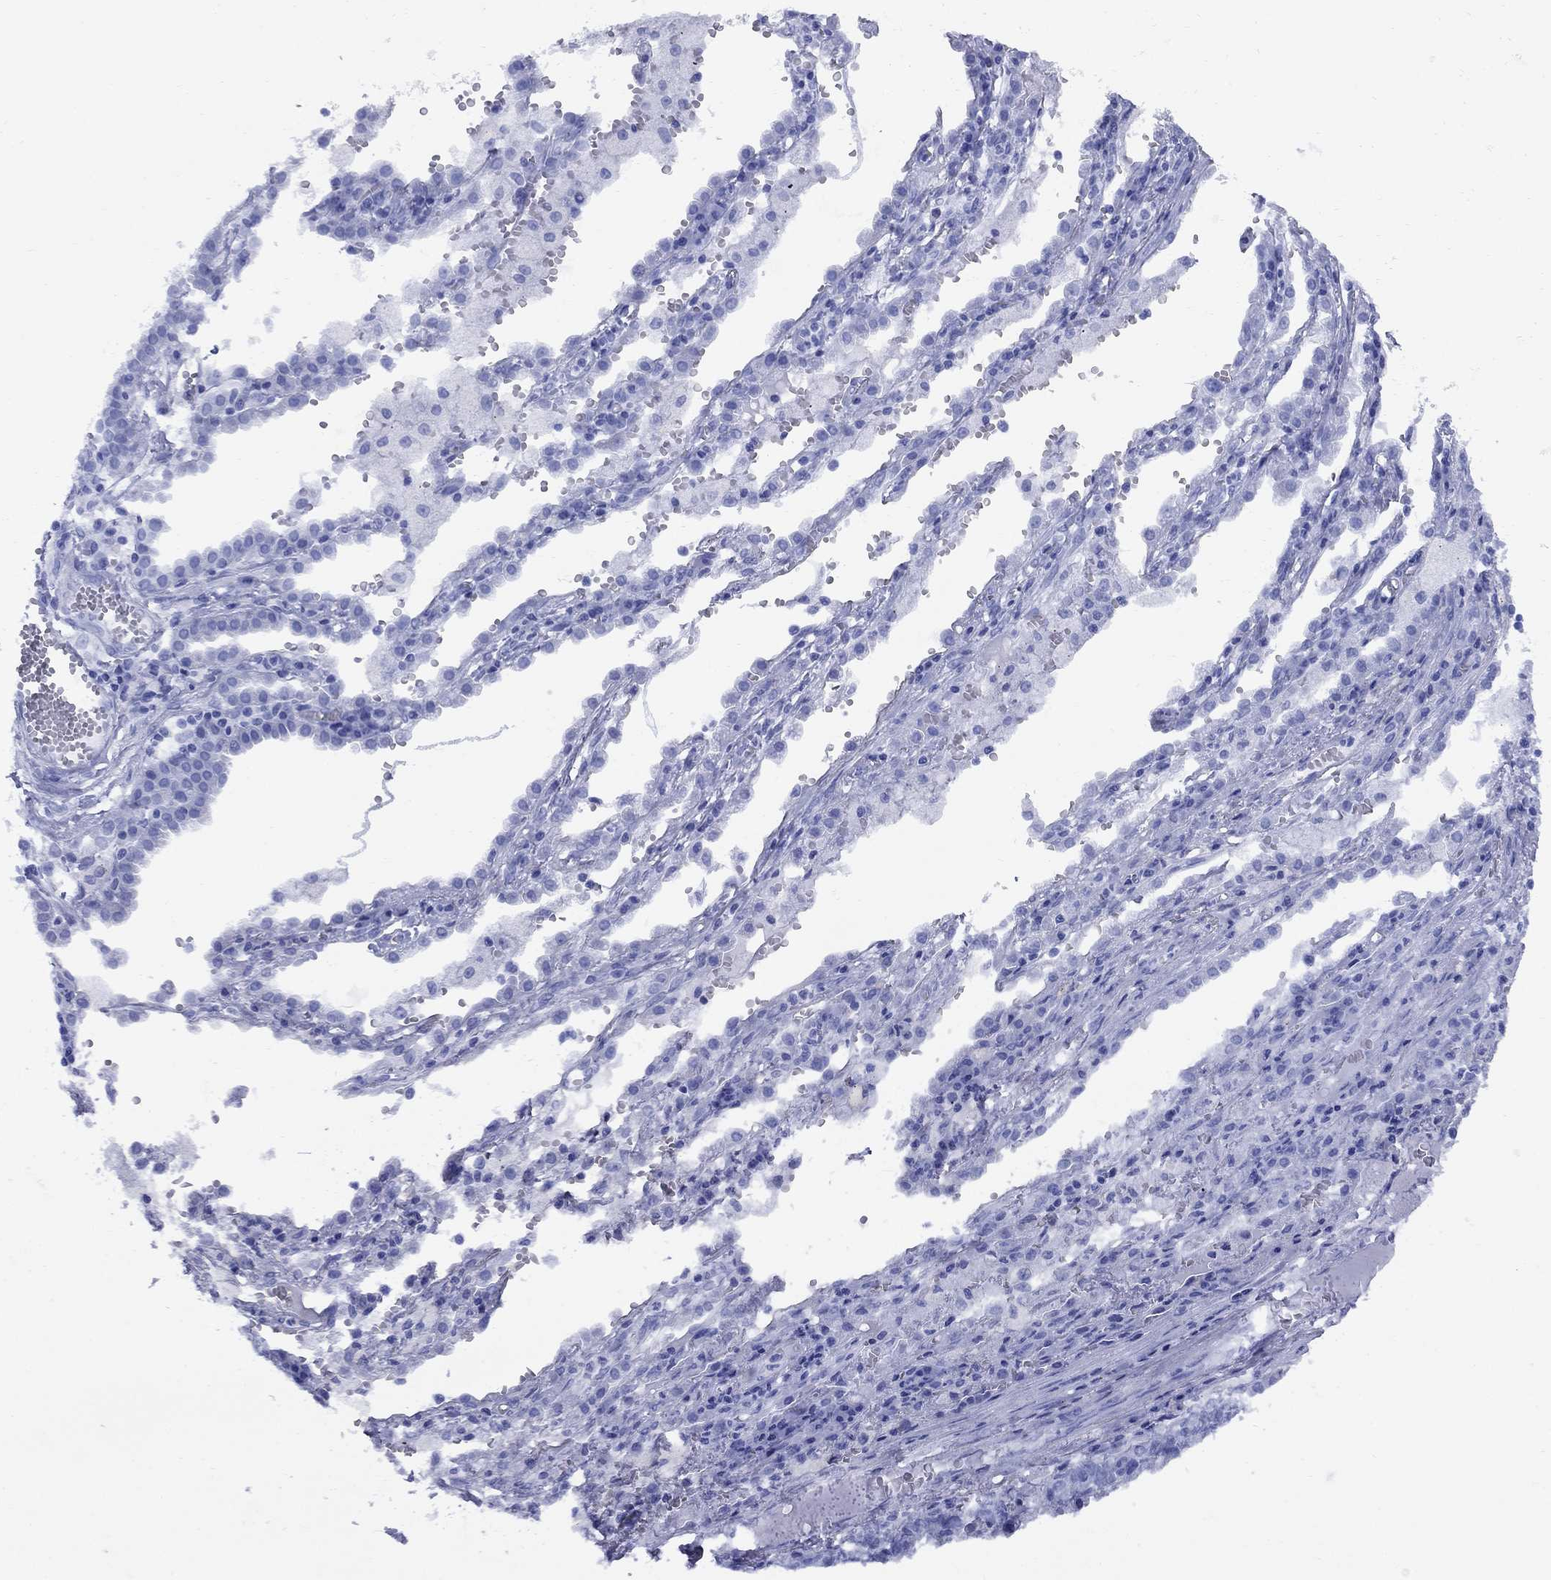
{"staining": {"intensity": "negative", "quantity": "none", "location": "none"}, "tissue": "lung cancer", "cell_type": "Tumor cells", "image_type": "cancer", "snomed": [{"axis": "morphology", "description": "Adenocarcinoma, NOS"}, {"axis": "topography", "description": "Lung"}], "caption": "DAB immunohistochemical staining of human adenocarcinoma (lung) displays no significant positivity in tumor cells.", "gene": "SMCP", "patient": {"sex": "male", "age": 57}}